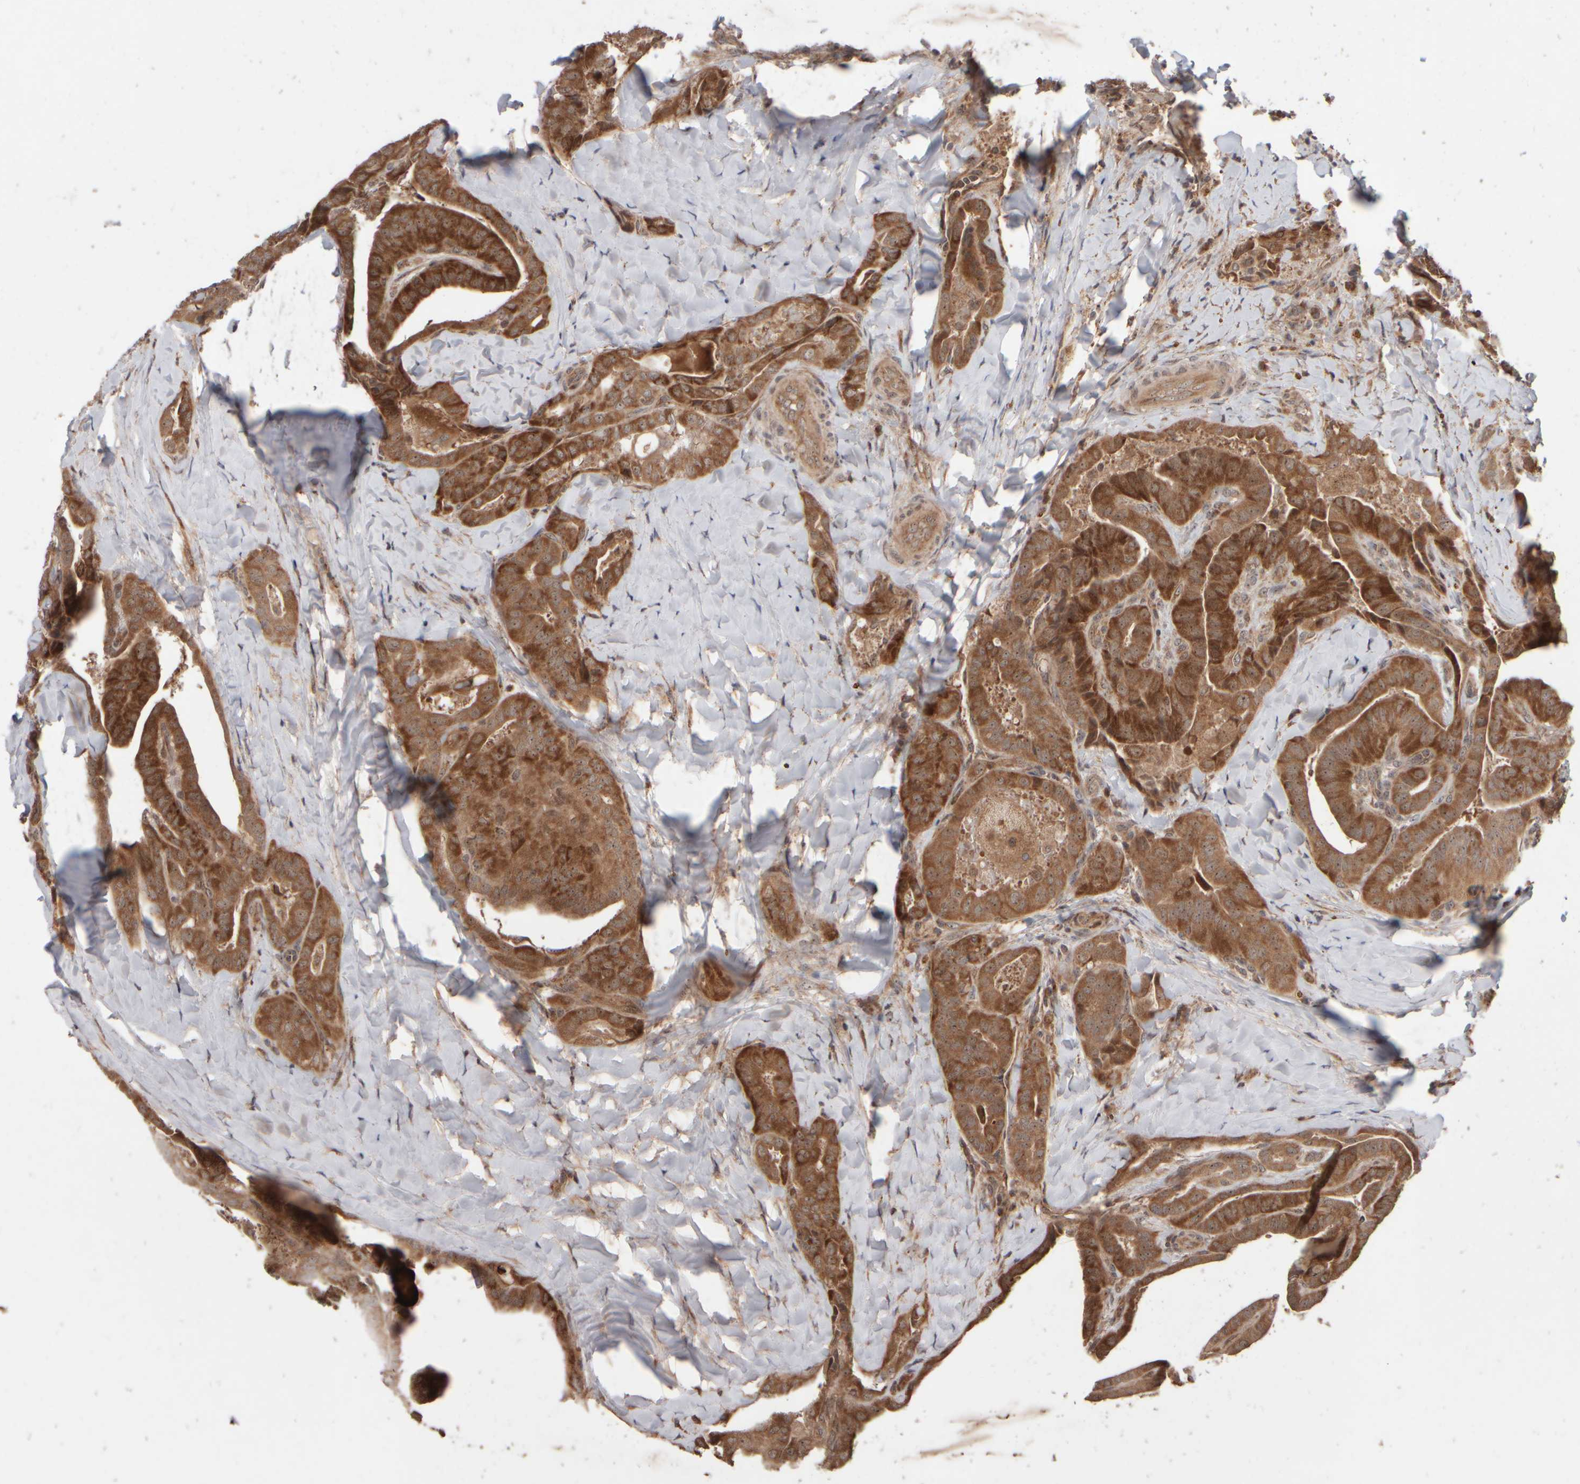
{"staining": {"intensity": "strong", "quantity": ">75%", "location": "cytoplasmic/membranous"}, "tissue": "thyroid cancer", "cell_type": "Tumor cells", "image_type": "cancer", "snomed": [{"axis": "morphology", "description": "Papillary adenocarcinoma, NOS"}, {"axis": "topography", "description": "Thyroid gland"}], "caption": "DAB immunohistochemical staining of thyroid cancer (papillary adenocarcinoma) reveals strong cytoplasmic/membranous protein staining in approximately >75% of tumor cells.", "gene": "ABHD11", "patient": {"sex": "male", "age": 77}}